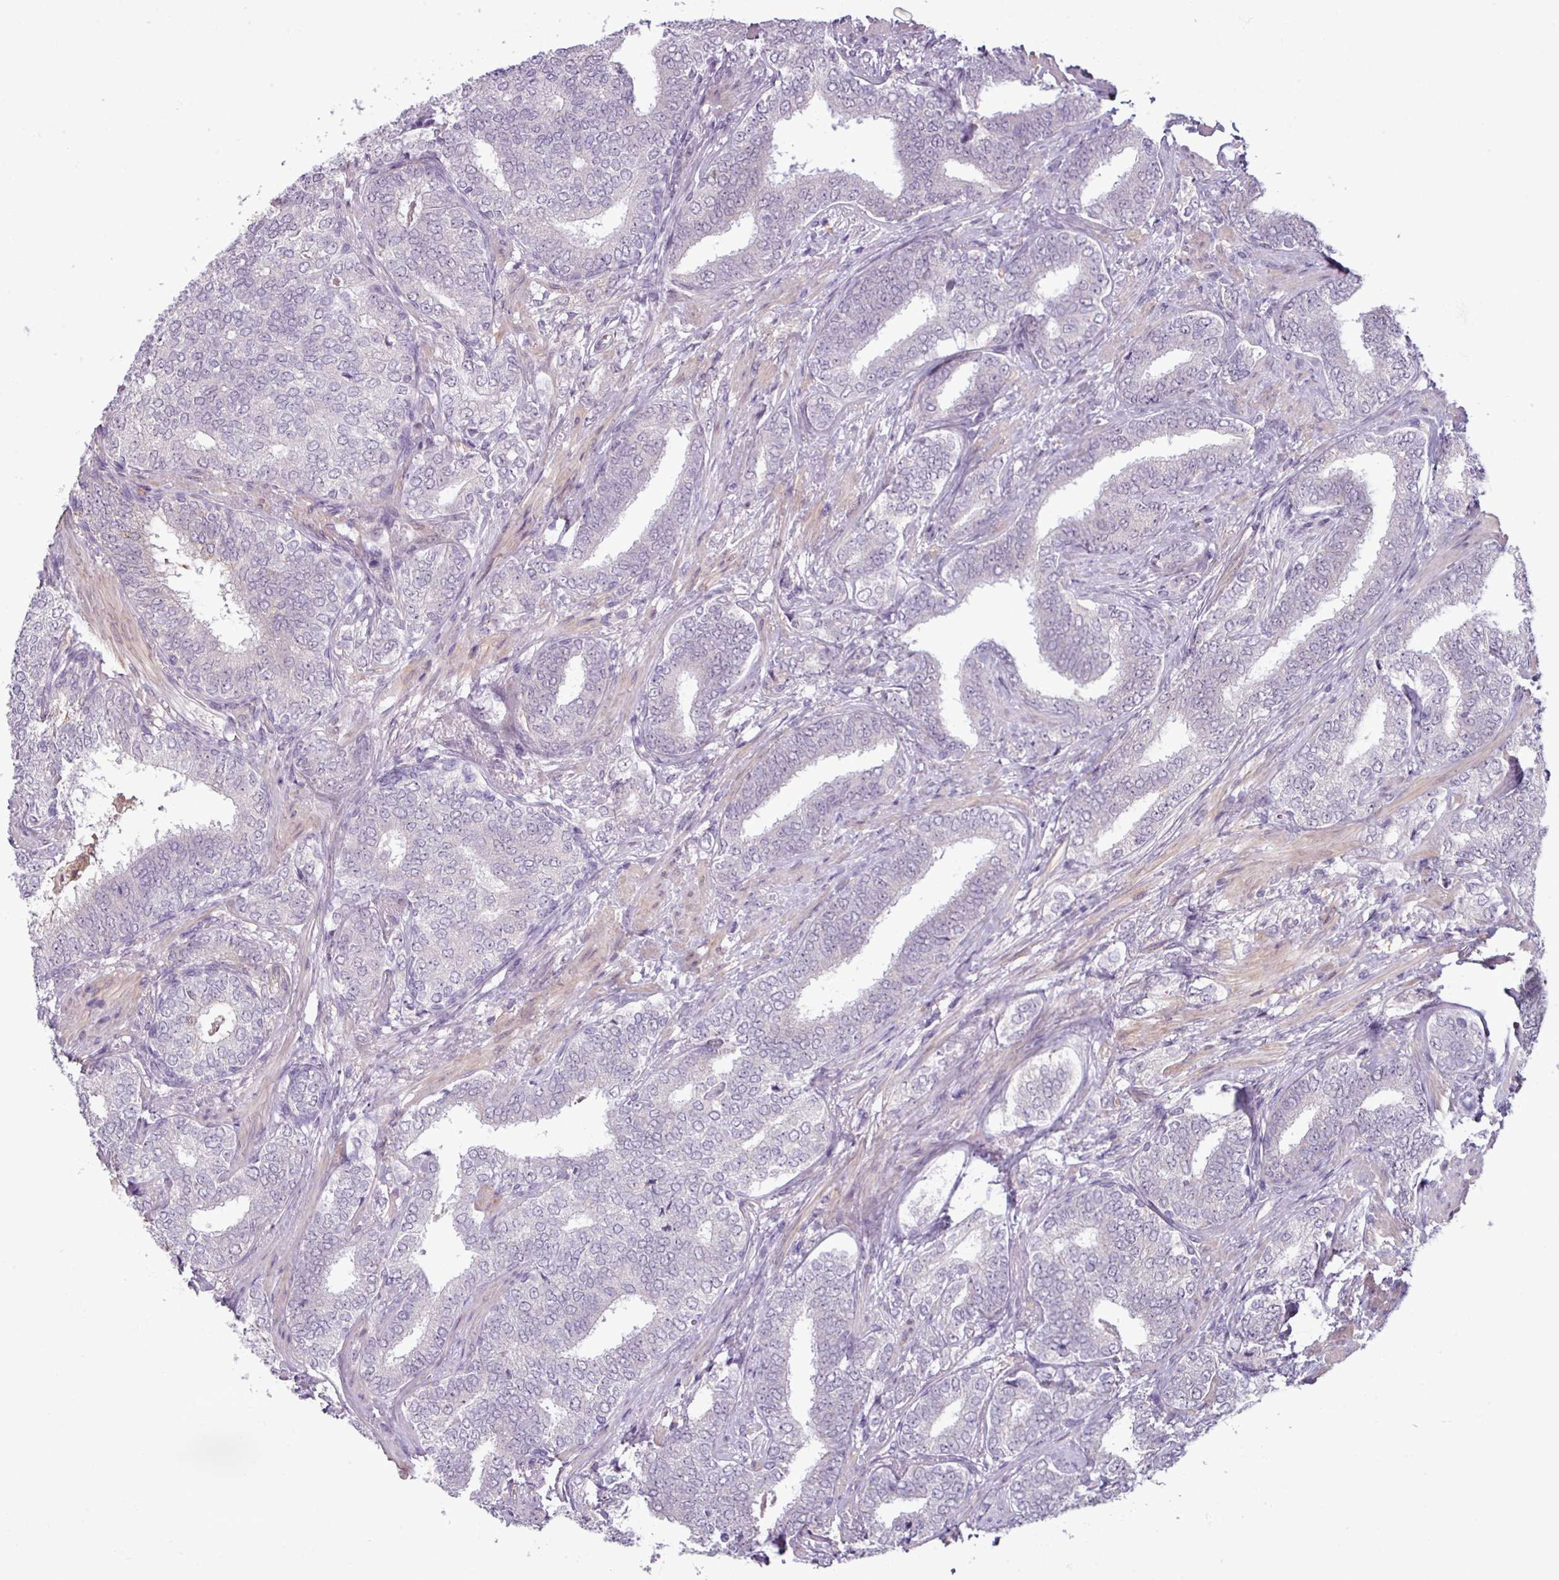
{"staining": {"intensity": "negative", "quantity": "none", "location": "none"}, "tissue": "prostate cancer", "cell_type": "Tumor cells", "image_type": "cancer", "snomed": [{"axis": "morphology", "description": "Adenocarcinoma, High grade"}, {"axis": "topography", "description": "Prostate"}], "caption": "Tumor cells are negative for brown protein staining in prostate cancer (adenocarcinoma (high-grade)).", "gene": "UVSSA", "patient": {"sex": "male", "age": 72}}